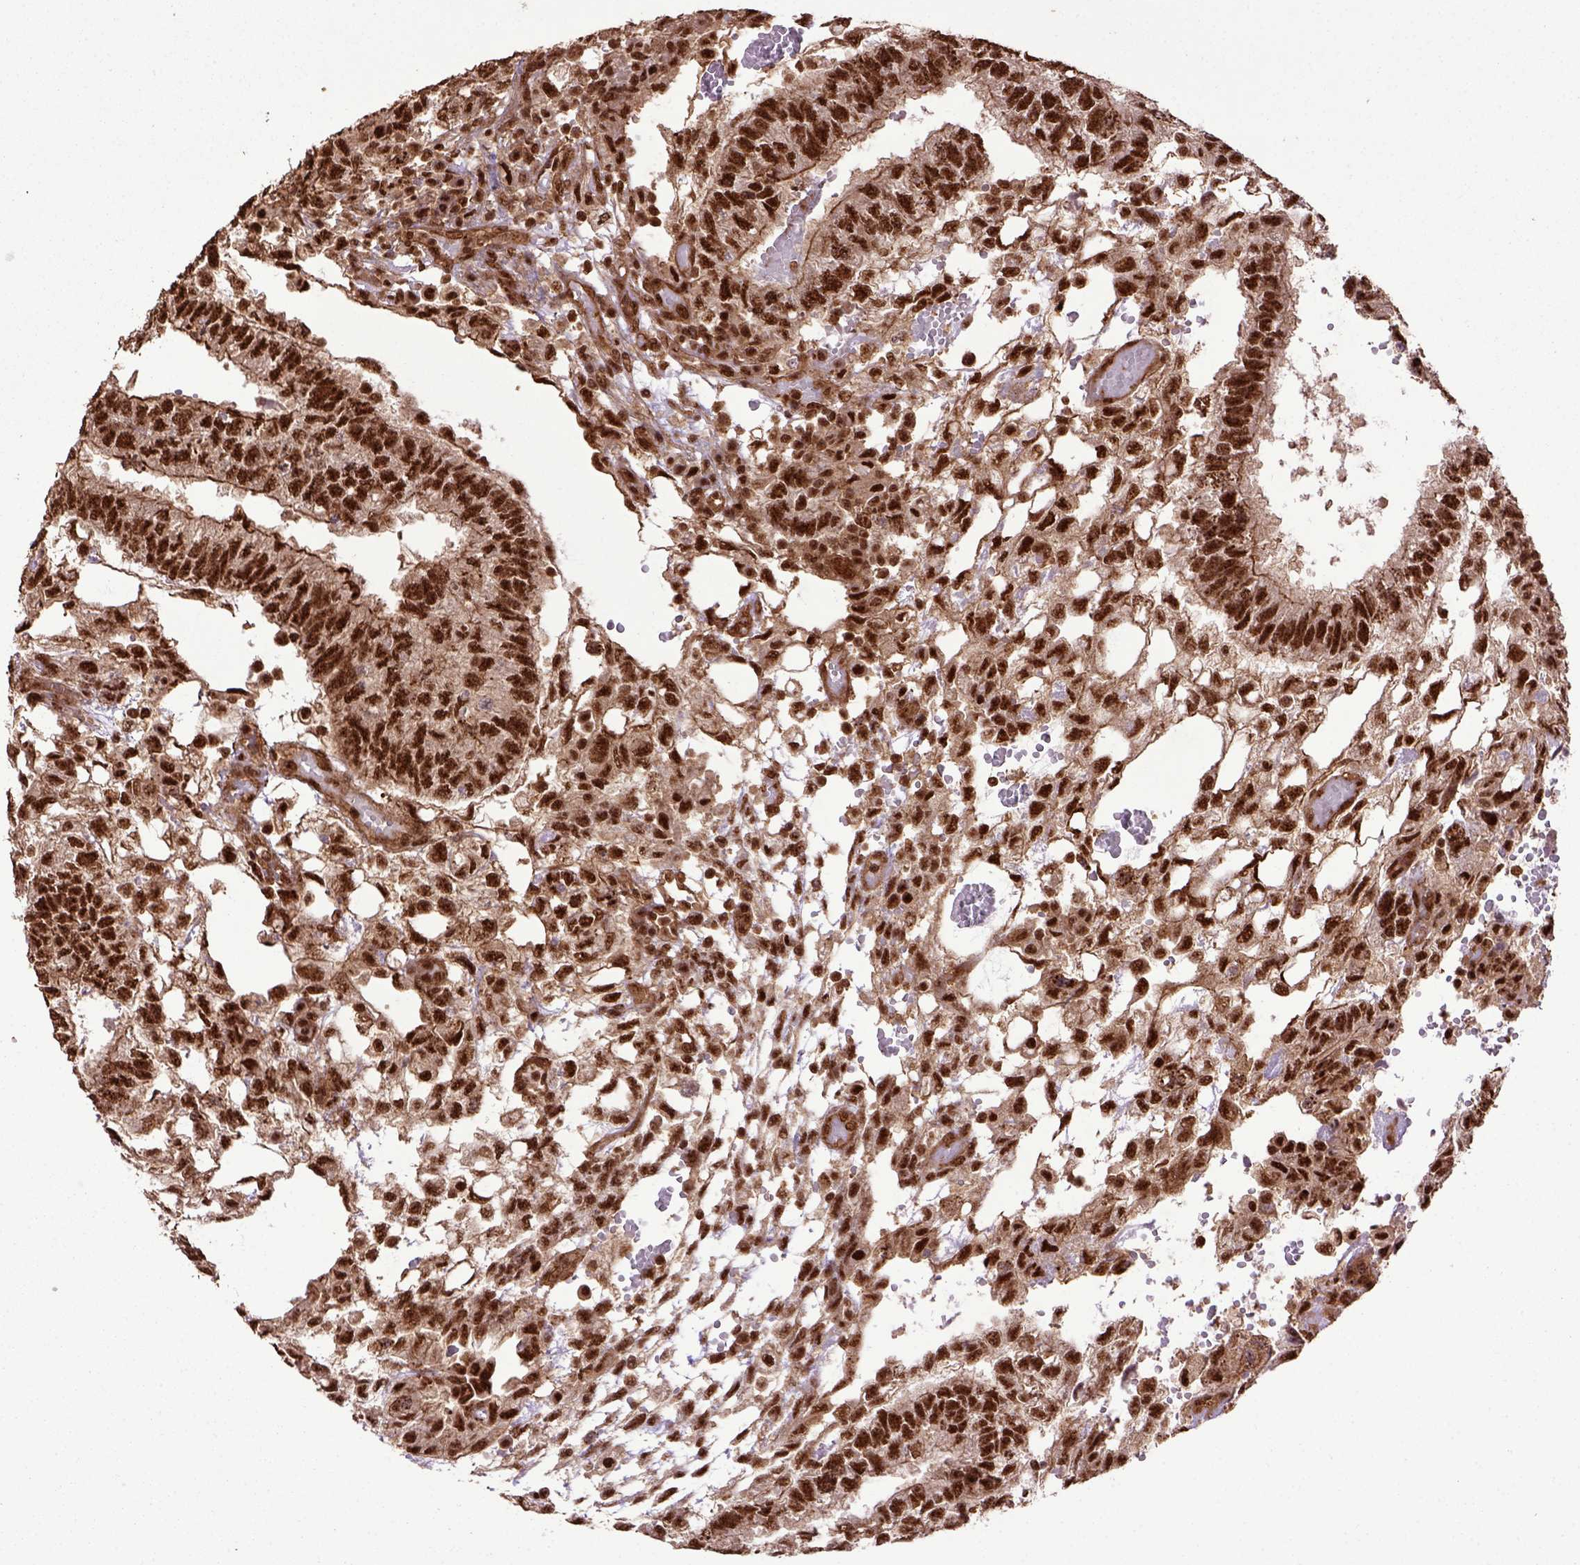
{"staining": {"intensity": "strong", "quantity": ">75%", "location": "nuclear"}, "tissue": "testis cancer", "cell_type": "Tumor cells", "image_type": "cancer", "snomed": [{"axis": "morphology", "description": "Carcinoma, Embryonal, NOS"}, {"axis": "topography", "description": "Testis"}], "caption": "This micrograph demonstrates embryonal carcinoma (testis) stained with IHC to label a protein in brown. The nuclear of tumor cells show strong positivity for the protein. Nuclei are counter-stained blue.", "gene": "PPIG", "patient": {"sex": "male", "age": 32}}